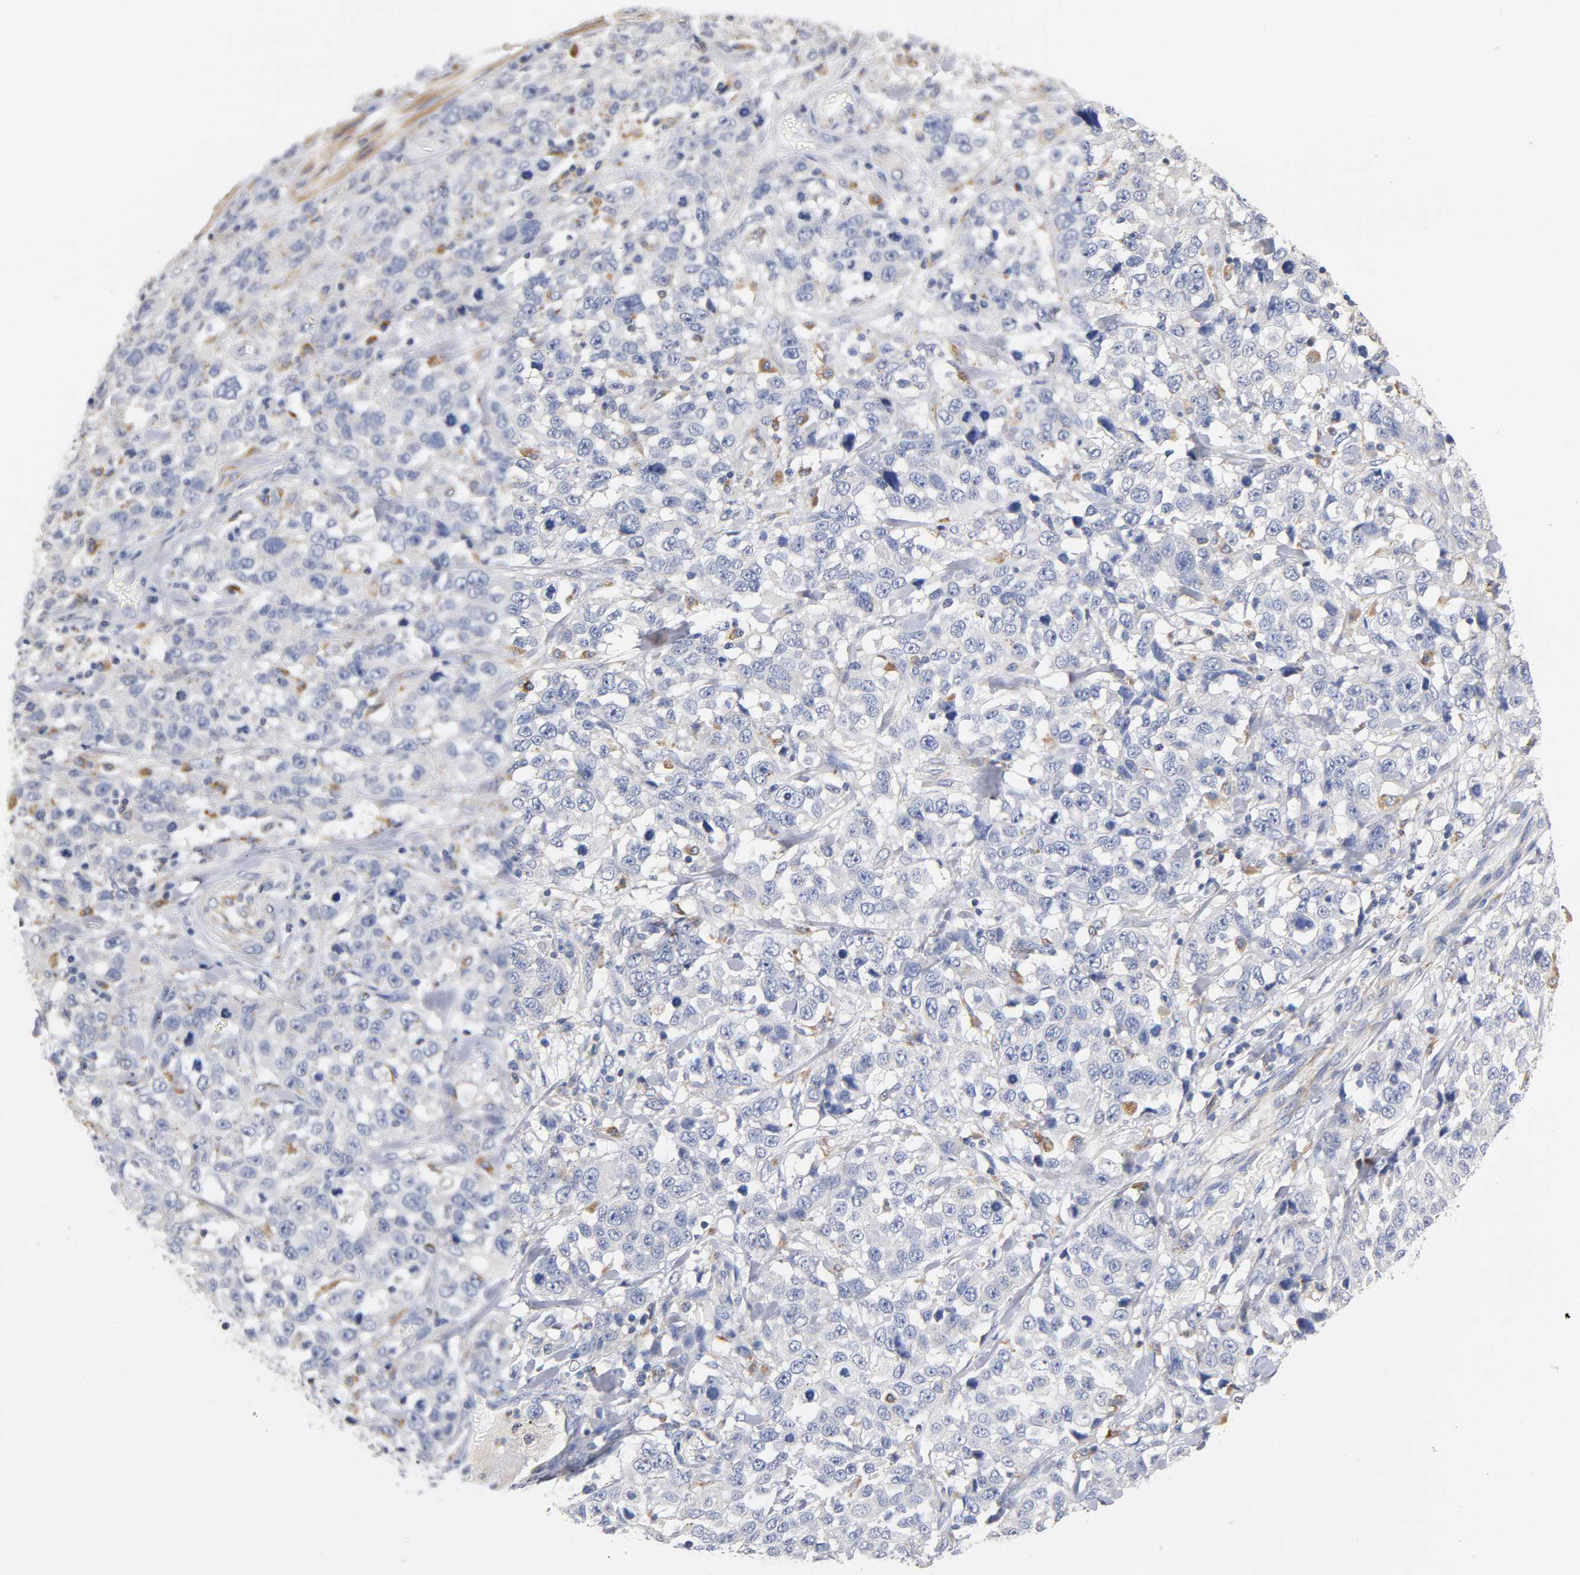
{"staining": {"intensity": "negative", "quantity": "none", "location": "none"}, "tissue": "stomach cancer", "cell_type": "Tumor cells", "image_type": "cancer", "snomed": [{"axis": "morphology", "description": "Normal tissue, NOS"}, {"axis": "morphology", "description": "Adenocarcinoma, NOS"}, {"axis": "topography", "description": "Stomach"}], "caption": "Tumor cells are negative for protein expression in human stomach cancer (adenocarcinoma).", "gene": "SEMA5A", "patient": {"sex": "male", "age": 48}}